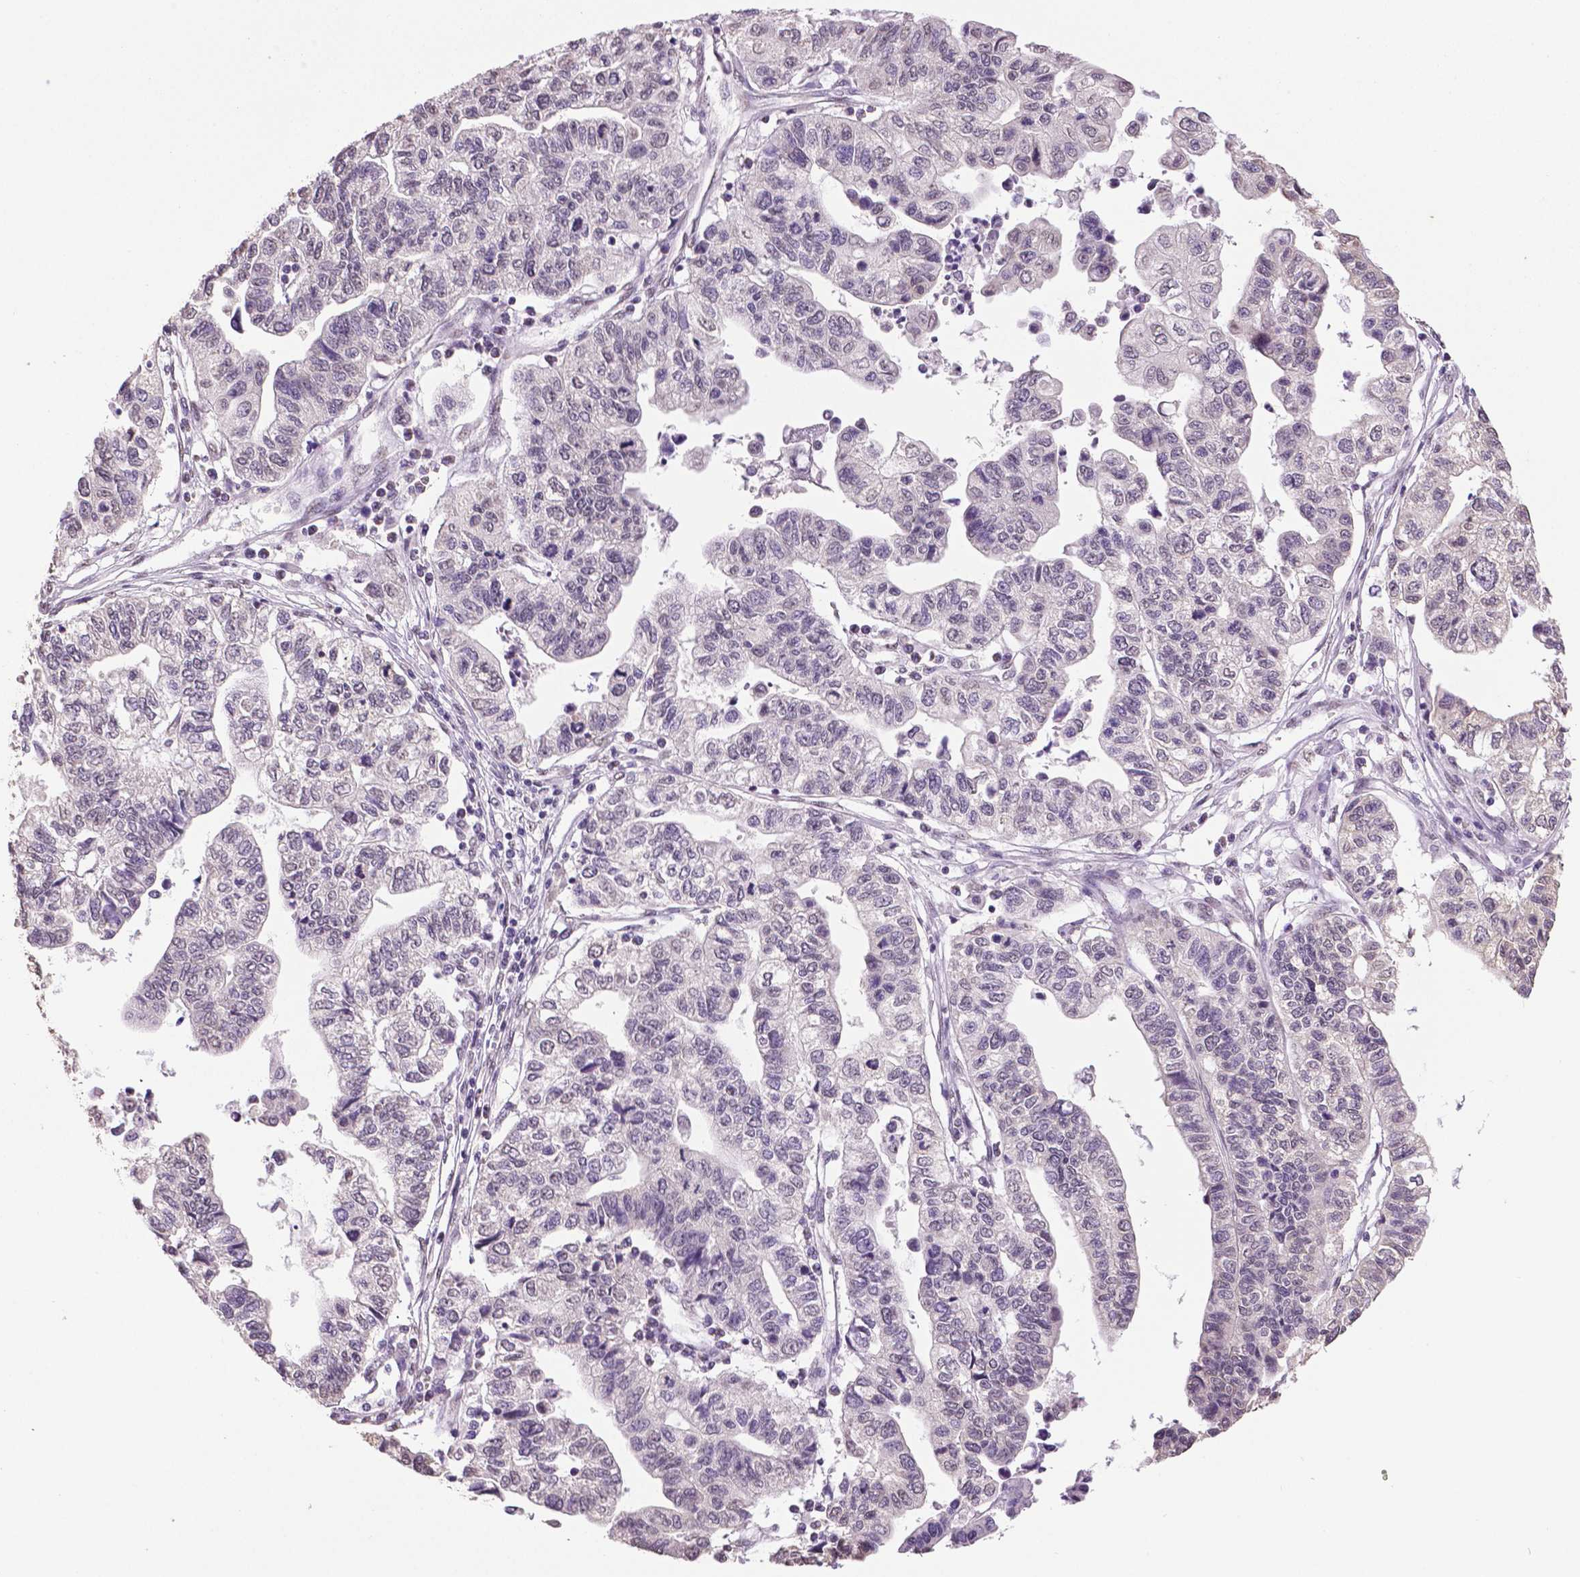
{"staining": {"intensity": "negative", "quantity": "none", "location": "none"}, "tissue": "stomach cancer", "cell_type": "Tumor cells", "image_type": "cancer", "snomed": [{"axis": "morphology", "description": "Adenocarcinoma, NOS"}, {"axis": "topography", "description": "Stomach, upper"}], "caption": "Histopathology image shows no significant protein positivity in tumor cells of adenocarcinoma (stomach). (Brightfield microscopy of DAB (3,3'-diaminobenzidine) IHC at high magnification).", "gene": "IGF2BP1", "patient": {"sex": "female", "age": 67}}